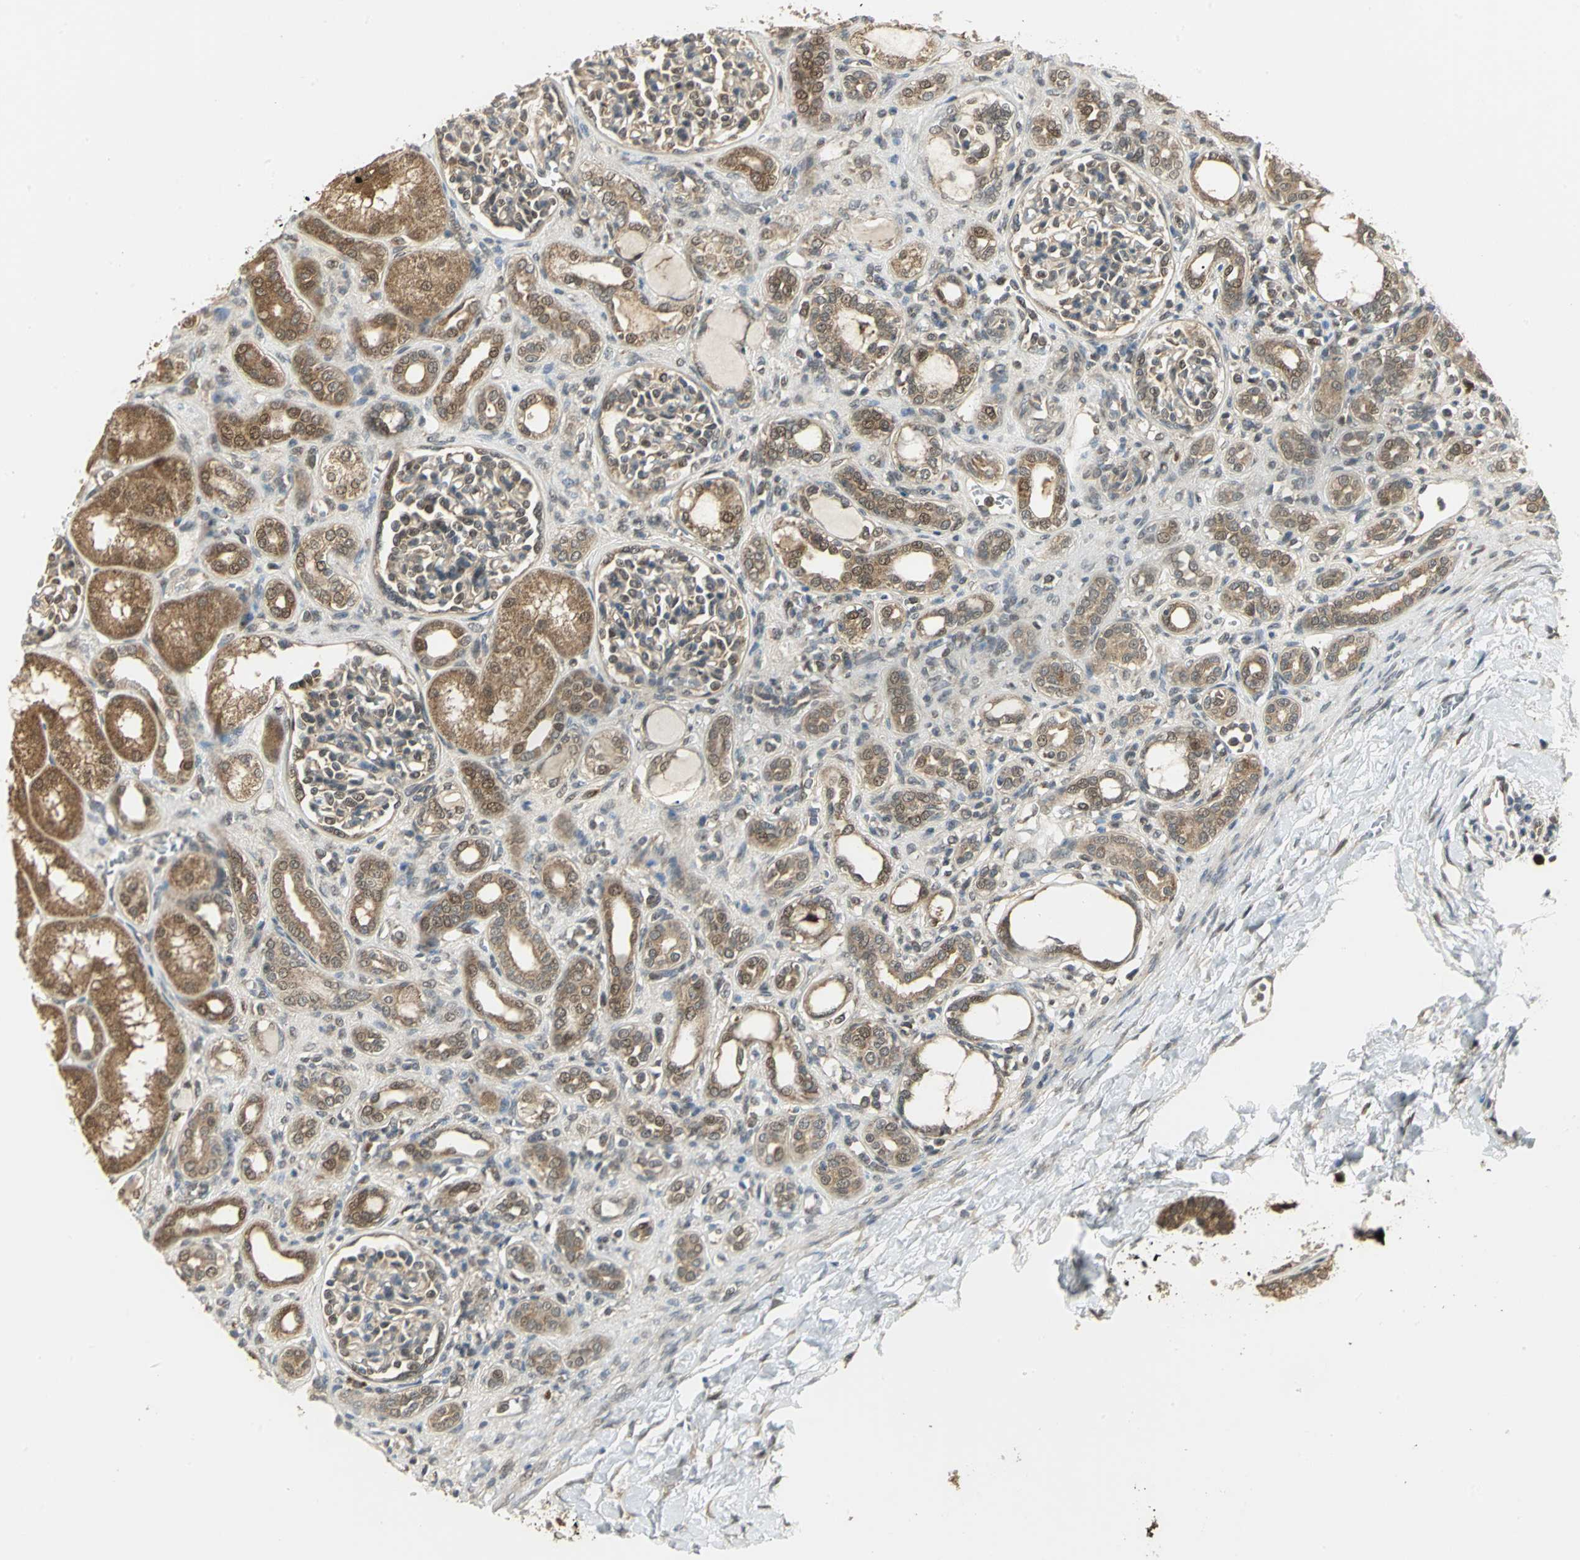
{"staining": {"intensity": "moderate", "quantity": ">75%", "location": "cytoplasmic/membranous,nuclear"}, "tissue": "kidney", "cell_type": "Cells in glomeruli", "image_type": "normal", "snomed": [{"axis": "morphology", "description": "Normal tissue, NOS"}, {"axis": "topography", "description": "Kidney"}], "caption": "DAB immunohistochemical staining of benign human kidney demonstrates moderate cytoplasmic/membranous,nuclear protein positivity in approximately >75% of cells in glomeruli.", "gene": "PSMC4", "patient": {"sex": "male", "age": 7}}